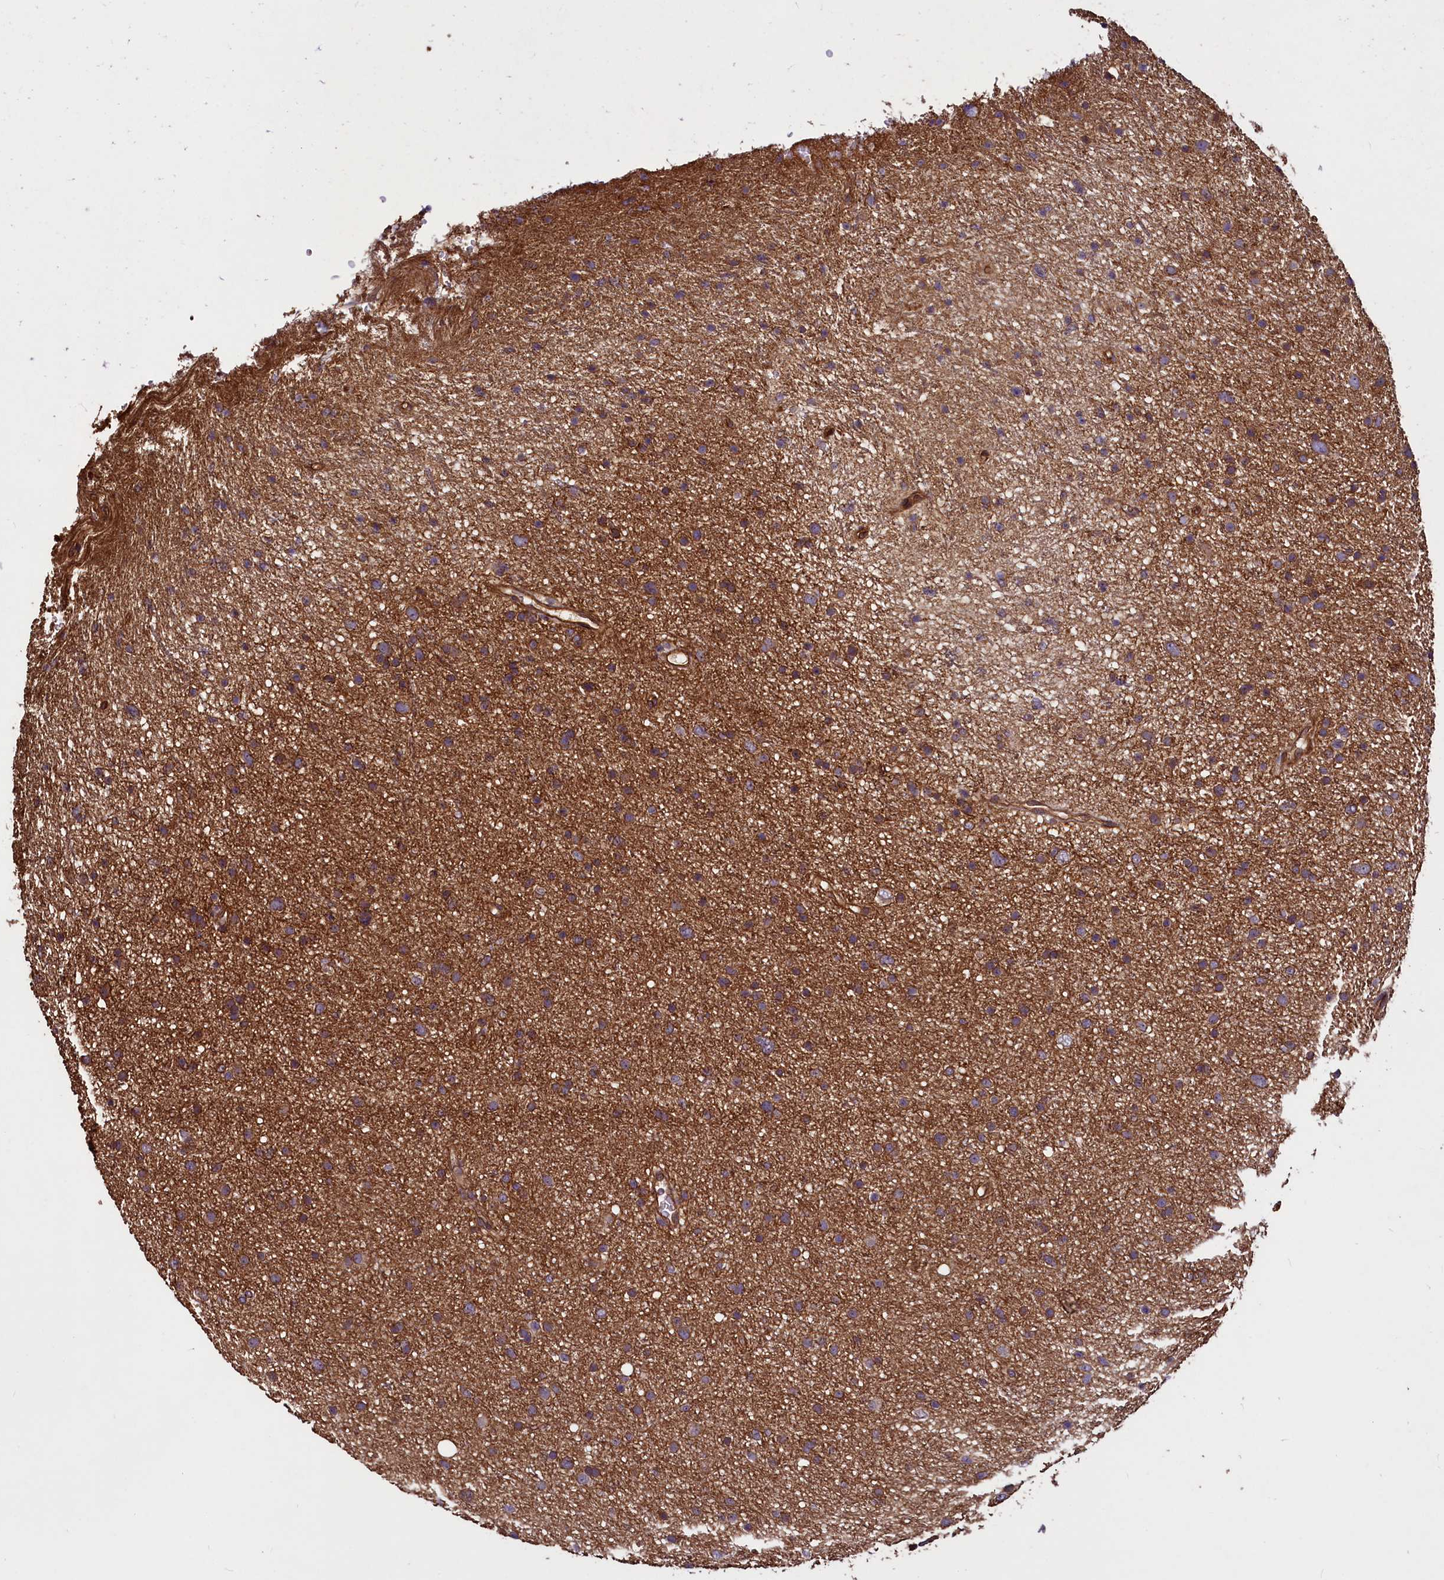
{"staining": {"intensity": "moderate", "quantity": "25%-75%", "location": "cytoplasmic/membranous"}, "tissue": "glioma", "cell_type": "Tumor cells", "image_type": "cancer", "snomed": [{"axis": "morphology", "description": "Glioma, malignant, Low grade"}, {"axis": "topography", "description": "Cerebral cortex"}], "caption": "Immunohistochemical staining of glioma displays moderate cytoplasmic/membranous protein expression in approximately 25%-75% of tumor cells.", "gene": "PALM", "patient": {"sex": "female", "age": 39}}